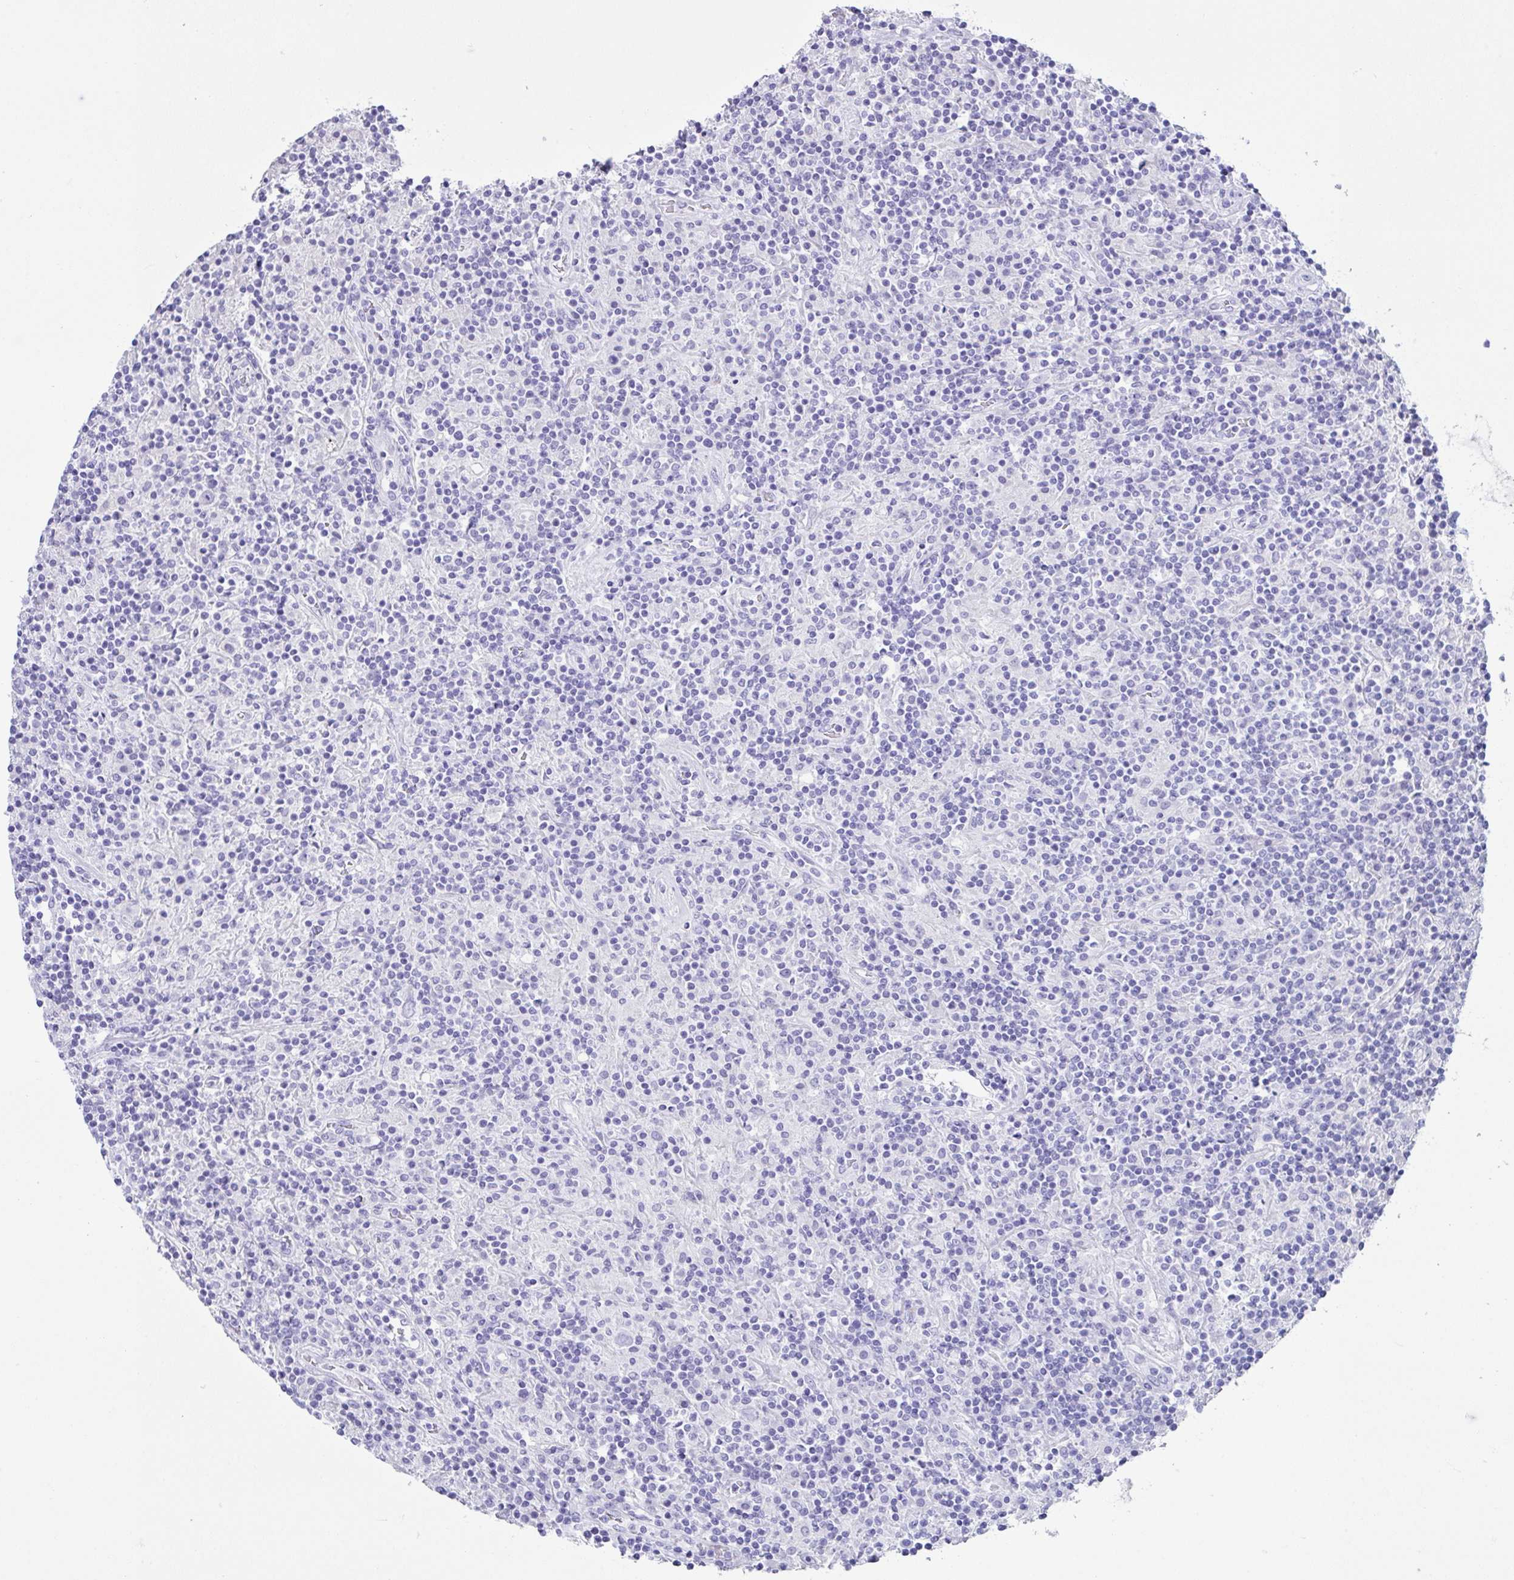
{"staining": {"intensity": "negative", "quantity": "none", "location": "none"}, "tissue": "lymphoma", "cell_type": "Tumor cells", "image_type": "cancer", "snomed": [{"axis": "morphology", "description": "Hodgkin's disease, NOS"}, {"axis": "topography", "description": "Lymph node"}], "caption": "Immunohistochemical staining of lymphoma shows no significant expression in tumor cells. (DAB immunohistochemistry (IHC) visualized using brightfield microscopy, high magnification).", "gene": "LGALS4", "patient": {"sex": "male", "age": 70}}